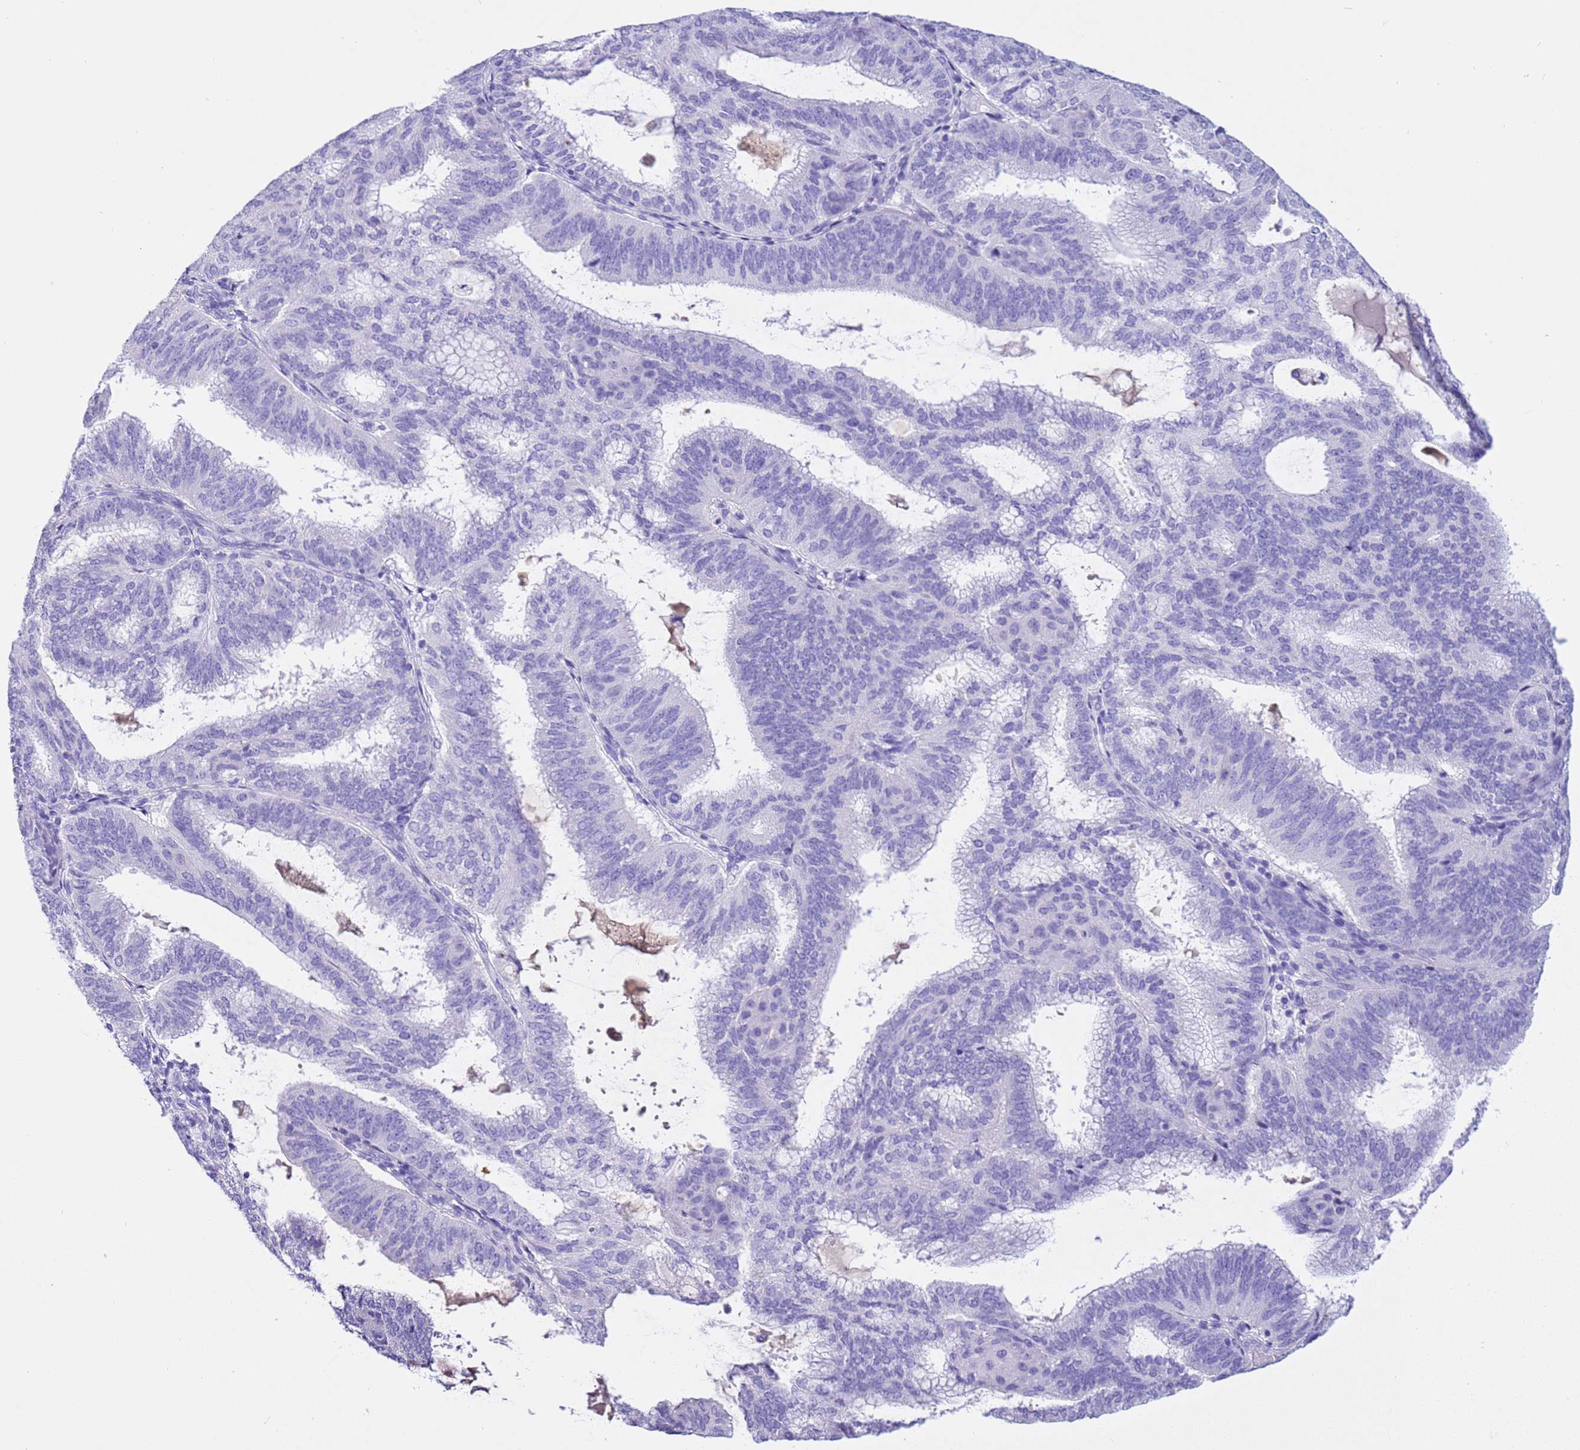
{"staining": {"intensity": "negative", "quantity": "none", "location": "none"}, "tissue": "endometrial cancer", "cell_type": "Tumor cells", "image_type": "cancer", "snomed": [{"axis": "morphology", "description": "Adenocarcinoma, NOS"}, {"axis": "topography", "description": "Endometrium"}], "caption": "This is an immunohistochemistry photomicrograph of endometrial cancer. There is no staining in tumor cells.", "gene": "CPB1", "patient": {"sex": "female", "age": 49}}